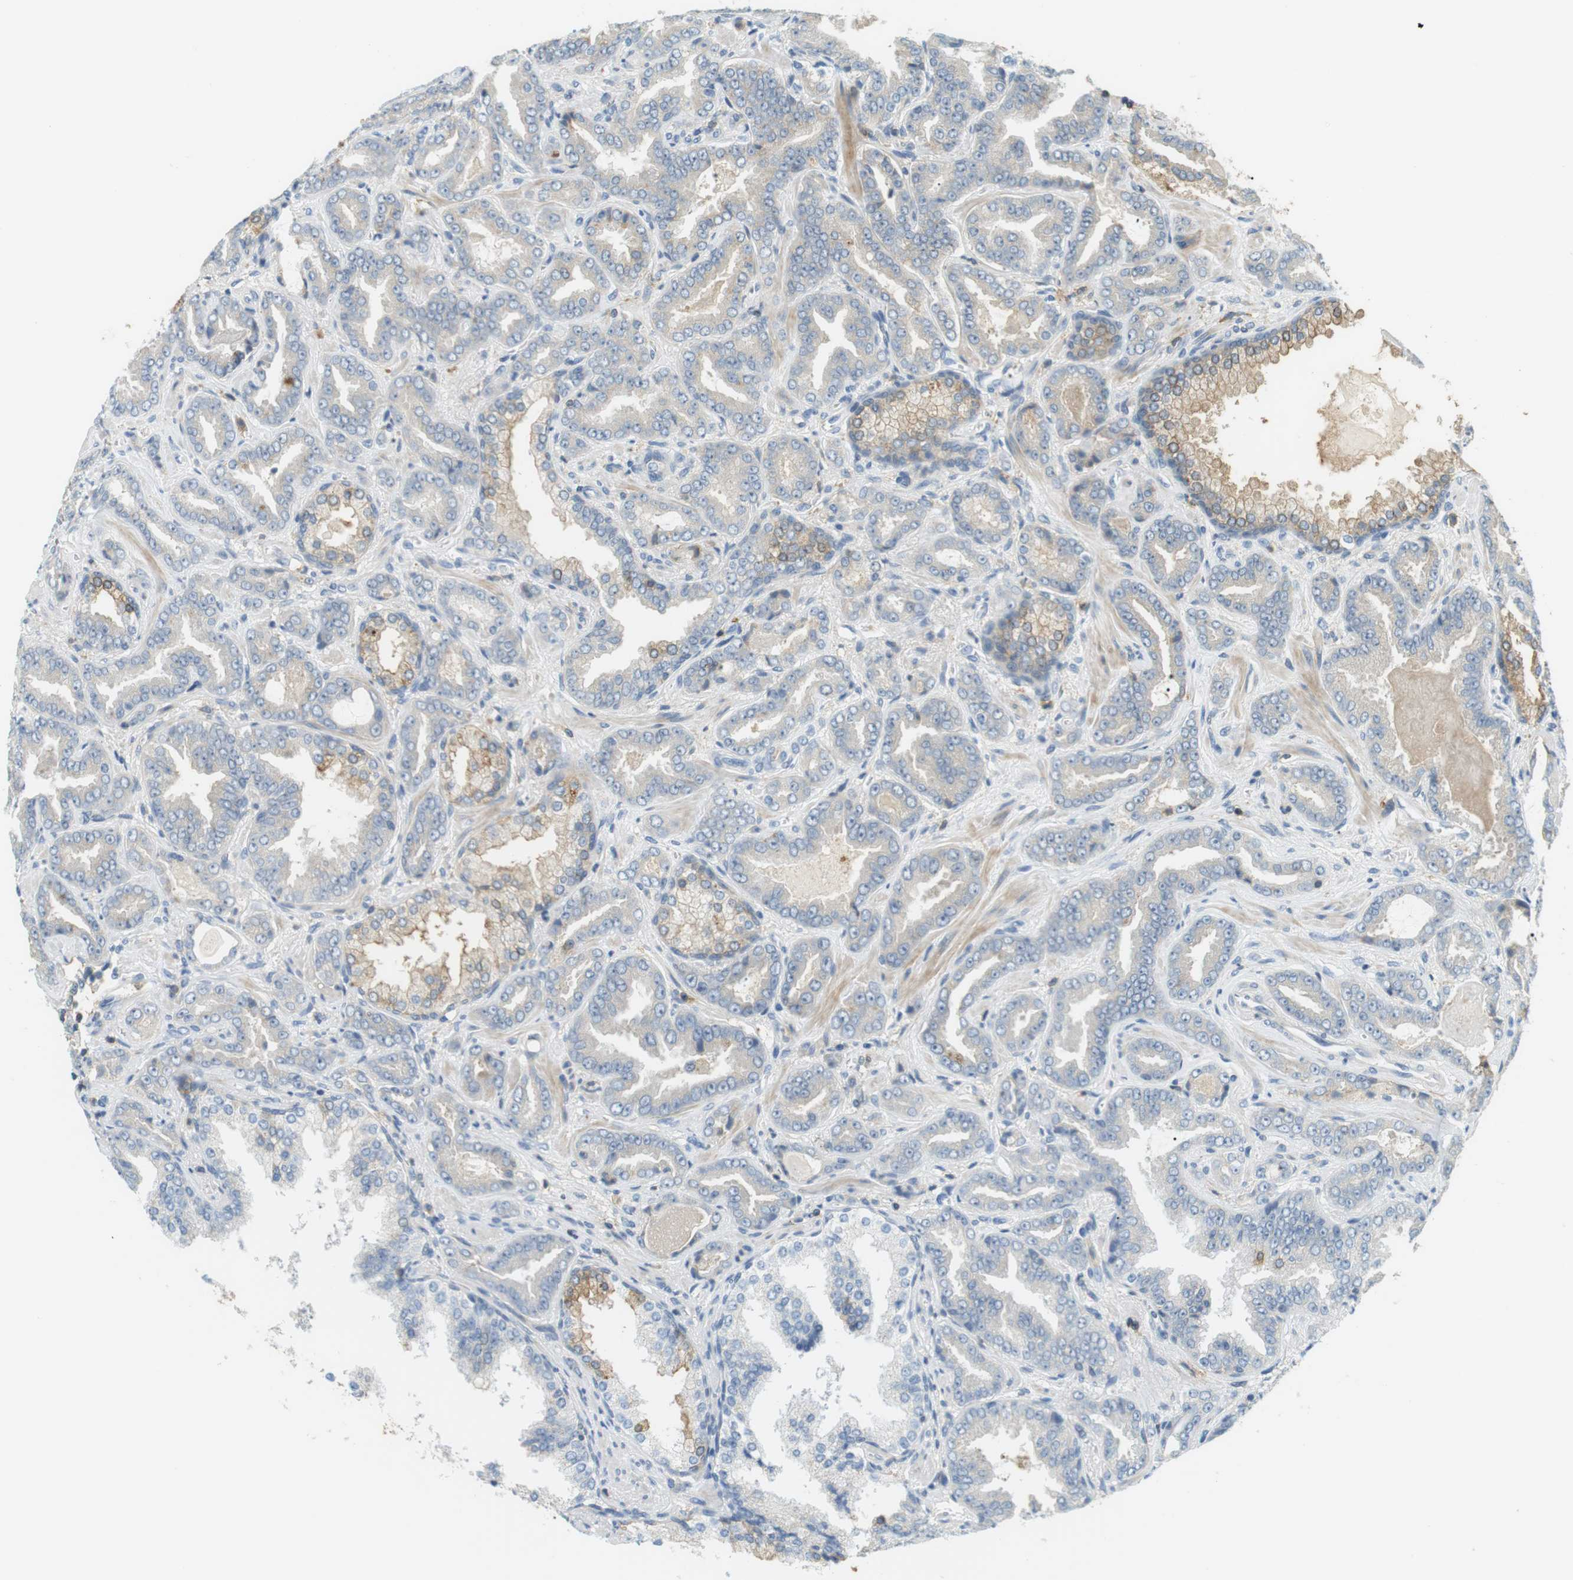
{"staining": {"intensity": "negative", "quantity": "none", "location": "none"}, "tissue": "prostate cancer", "cell_type": "Tumor cells", "image_type": "cancer", "snomed": [{"axis": "morphology", "description": "Adenocarcinoma, Low grade"}, {"axis": "topography", "description": "Prostate"}], "caption": "The IHC micrograph has no significant expression in tumor cells of prostate cancer tissue. (DAB IHC visualized using brightfield microscopy, high magnification).", "gene": "P2RY1", "patient": {"sex": "male", "age": 60}}